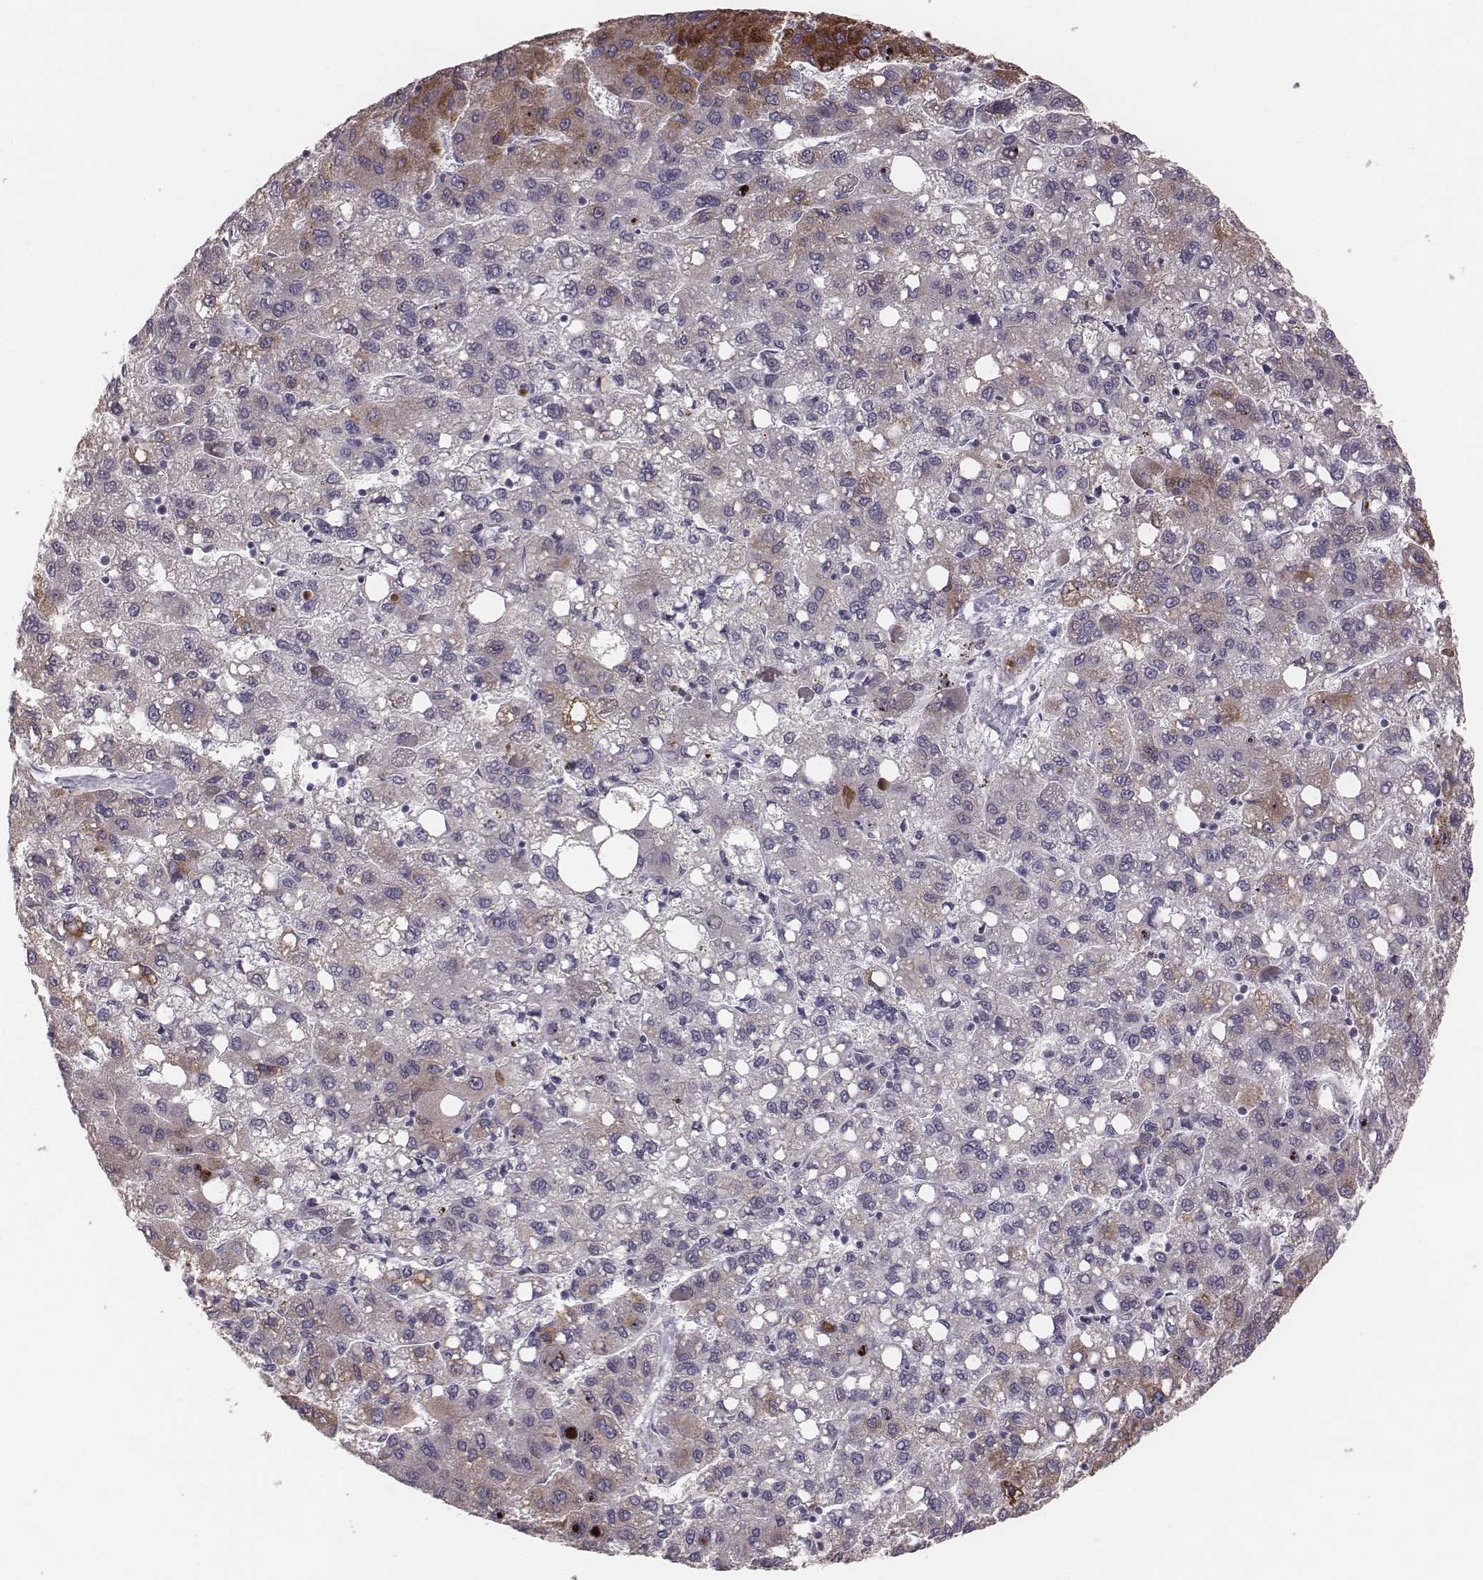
{"staining": {"intensity": "negative", "quantity": "none", "location": "none"}, "tissue": "liver cancer", "cell_type": "Tumor cells", "image_type": "cancer", "snomed": [{"axis": "morphology", "description": "Carcinoma, Hepatocellular, NOS"}, {"axis": "topography", "description": "Liver"}], "caption": "IHC micrograph of liver cancer stained for a protein (brown), which exhibits no expression in tumor cells. Nuclei are stained in blue.", "gene": "CFTR", "patient": {"sex": "female", "age": 82}}